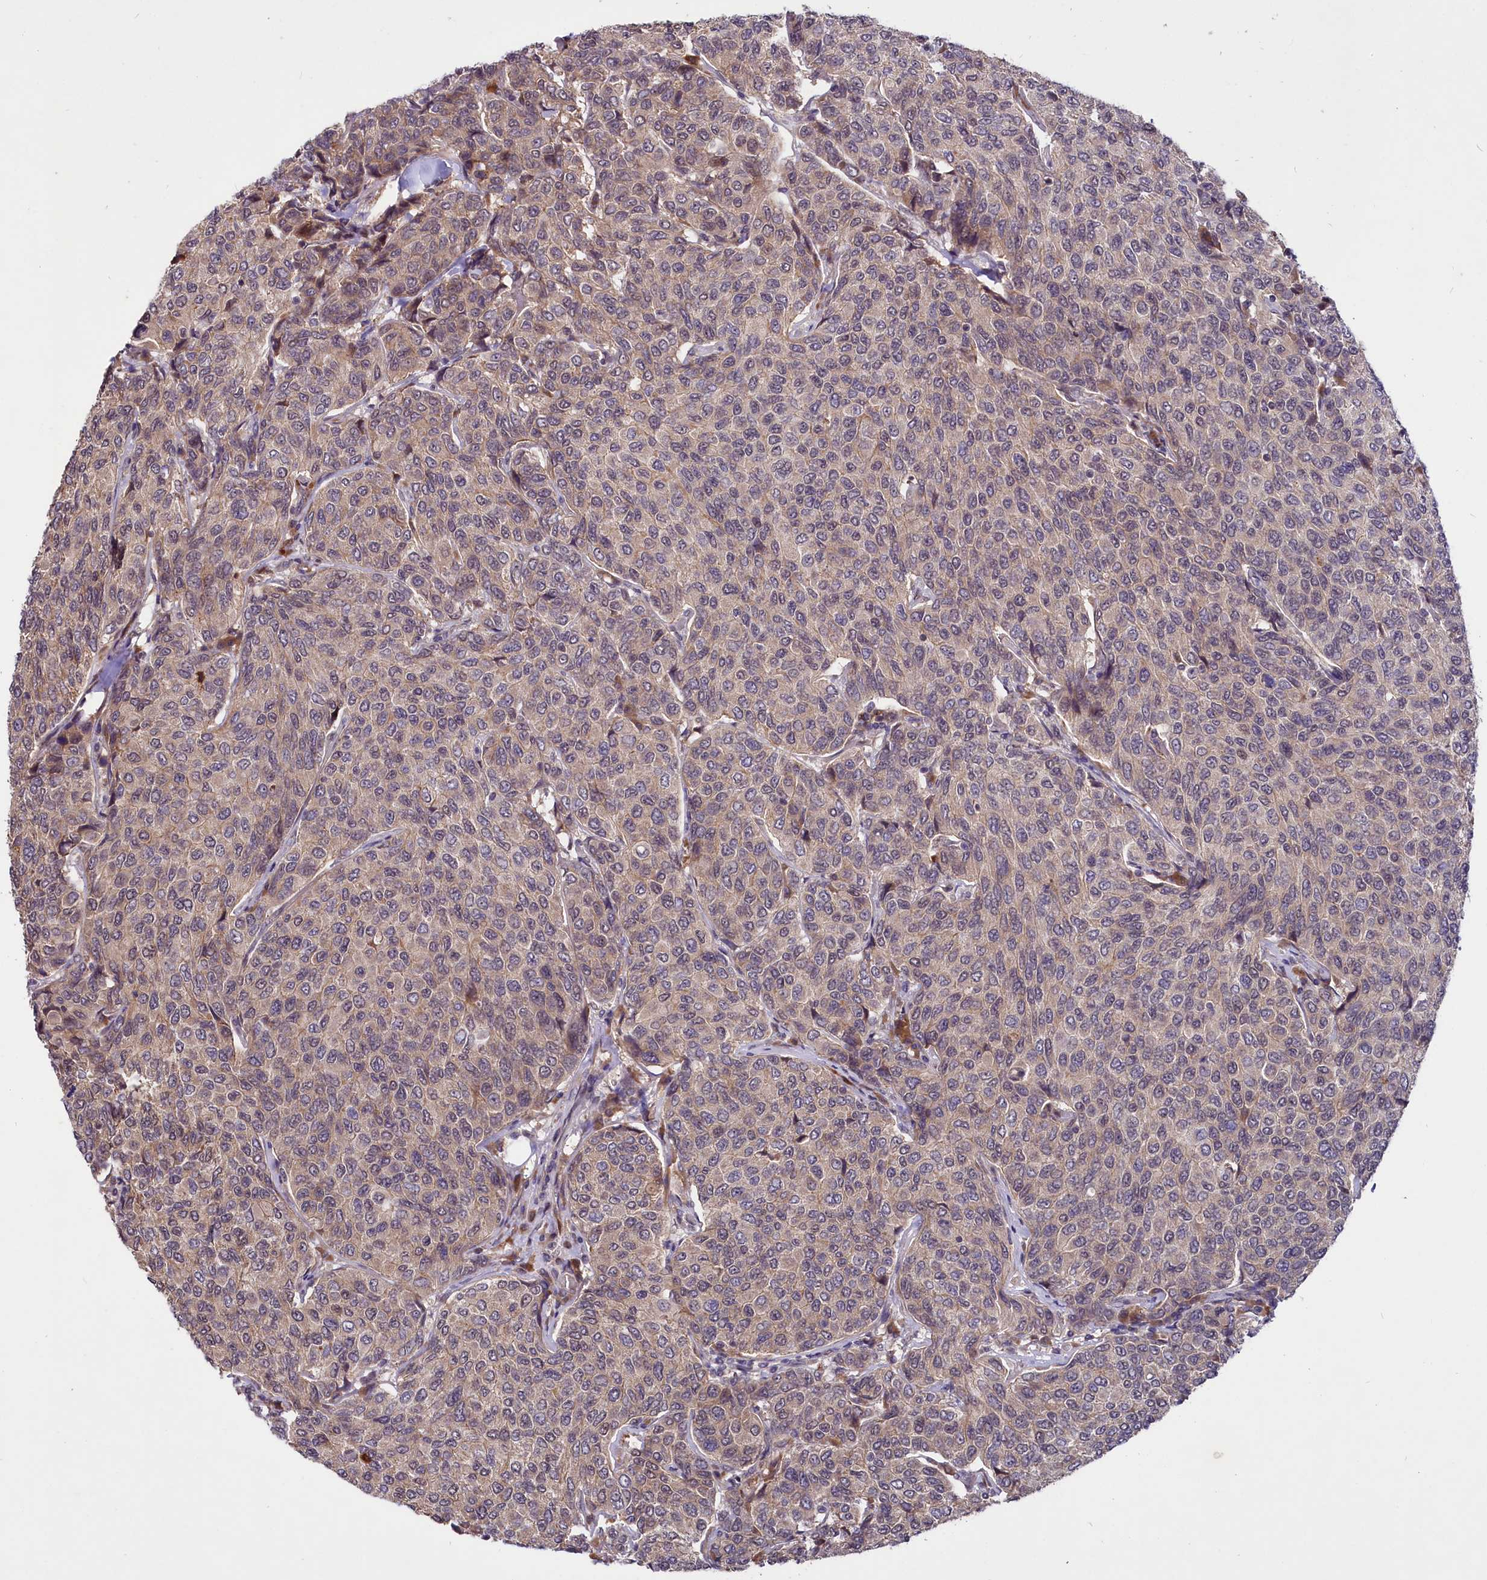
{"staining": {"intensity": "weak", "quantity": "25%-75%", "location": "cytoplasmic/membranous"}, "tissue": "breast cancer", "cell_type": "Tumor cells", "image_type": "cancer", "snomed": [{"axis": "morphology", "description": "Duct carcinoma"}, {"axis": "topography", "description": "Breast"}], "caption": "IHC of breast cancer displays low levels of weak cytoplasmic/membranous expression in about 25%-75% of tumor cells. The staining is performed using DAB brown chromogen to label protein expression. The nuclei are counter-stained blue using hematoxylin.", "gene": "UBE3A", "patient": {"sex": "female", "age": 55}}